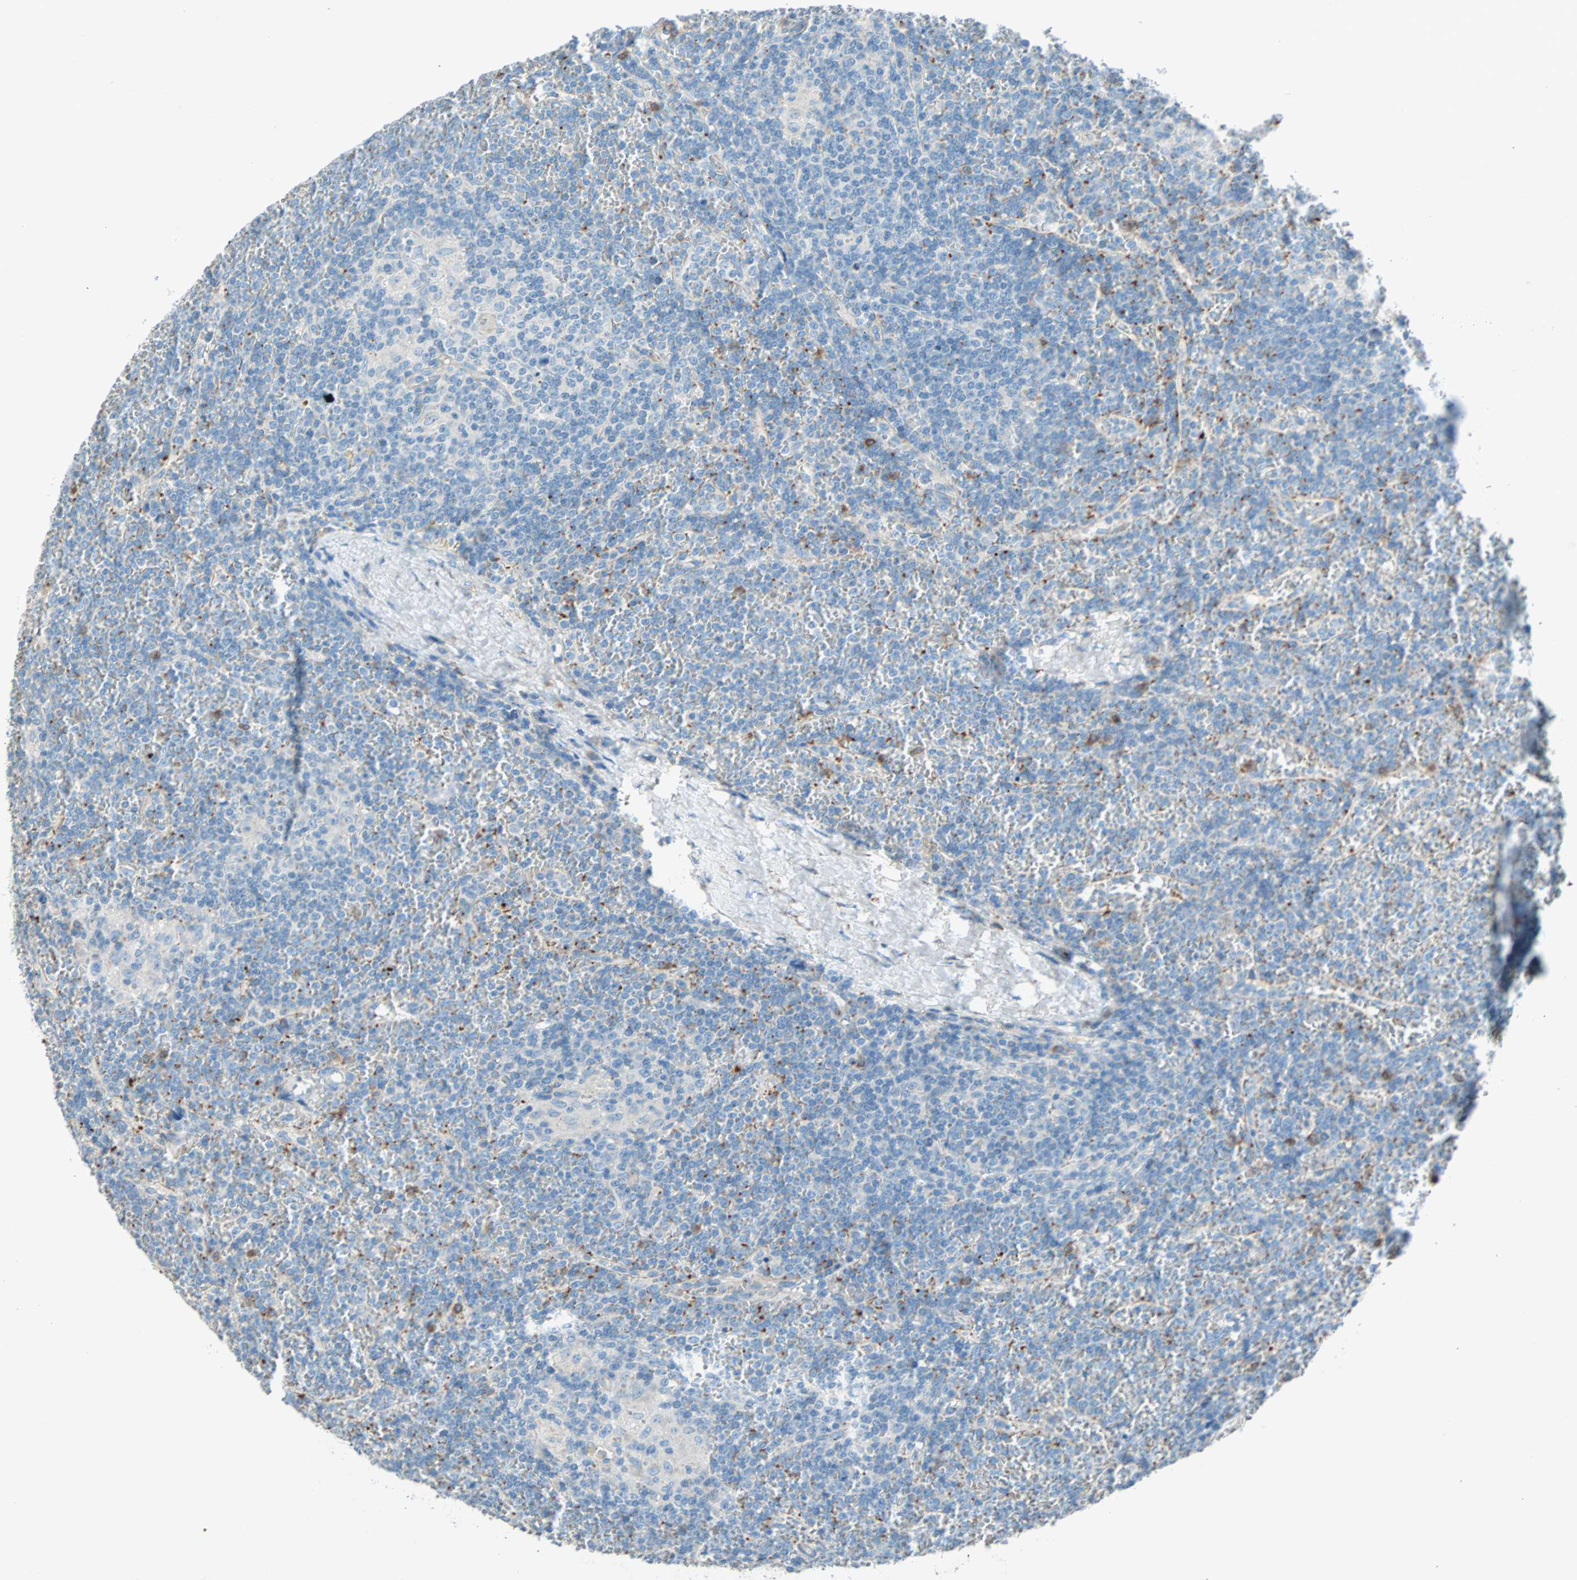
{"staining": {"intensity": "moderate", "quantity": "25%-75%", "location": "cytoplasmic/membranous"}, "tissue": "lymphoma", "cell_type": "Tumor cells", "image_type": "cancer", "snomed": [{"axis": "morphology", "description": "Malignant lymphoma, non-Hodgkin's type, Low grade"}, {"axis": "topography", "description": "Spleen"}], "caption": "Low-grade malignant lymphoma, non-Hodgkin's type stained with a protein marker displays moderate staining in tumor cells.", "gene": "LY6G6F", "patient": {"sex": "female", "age": 19}}